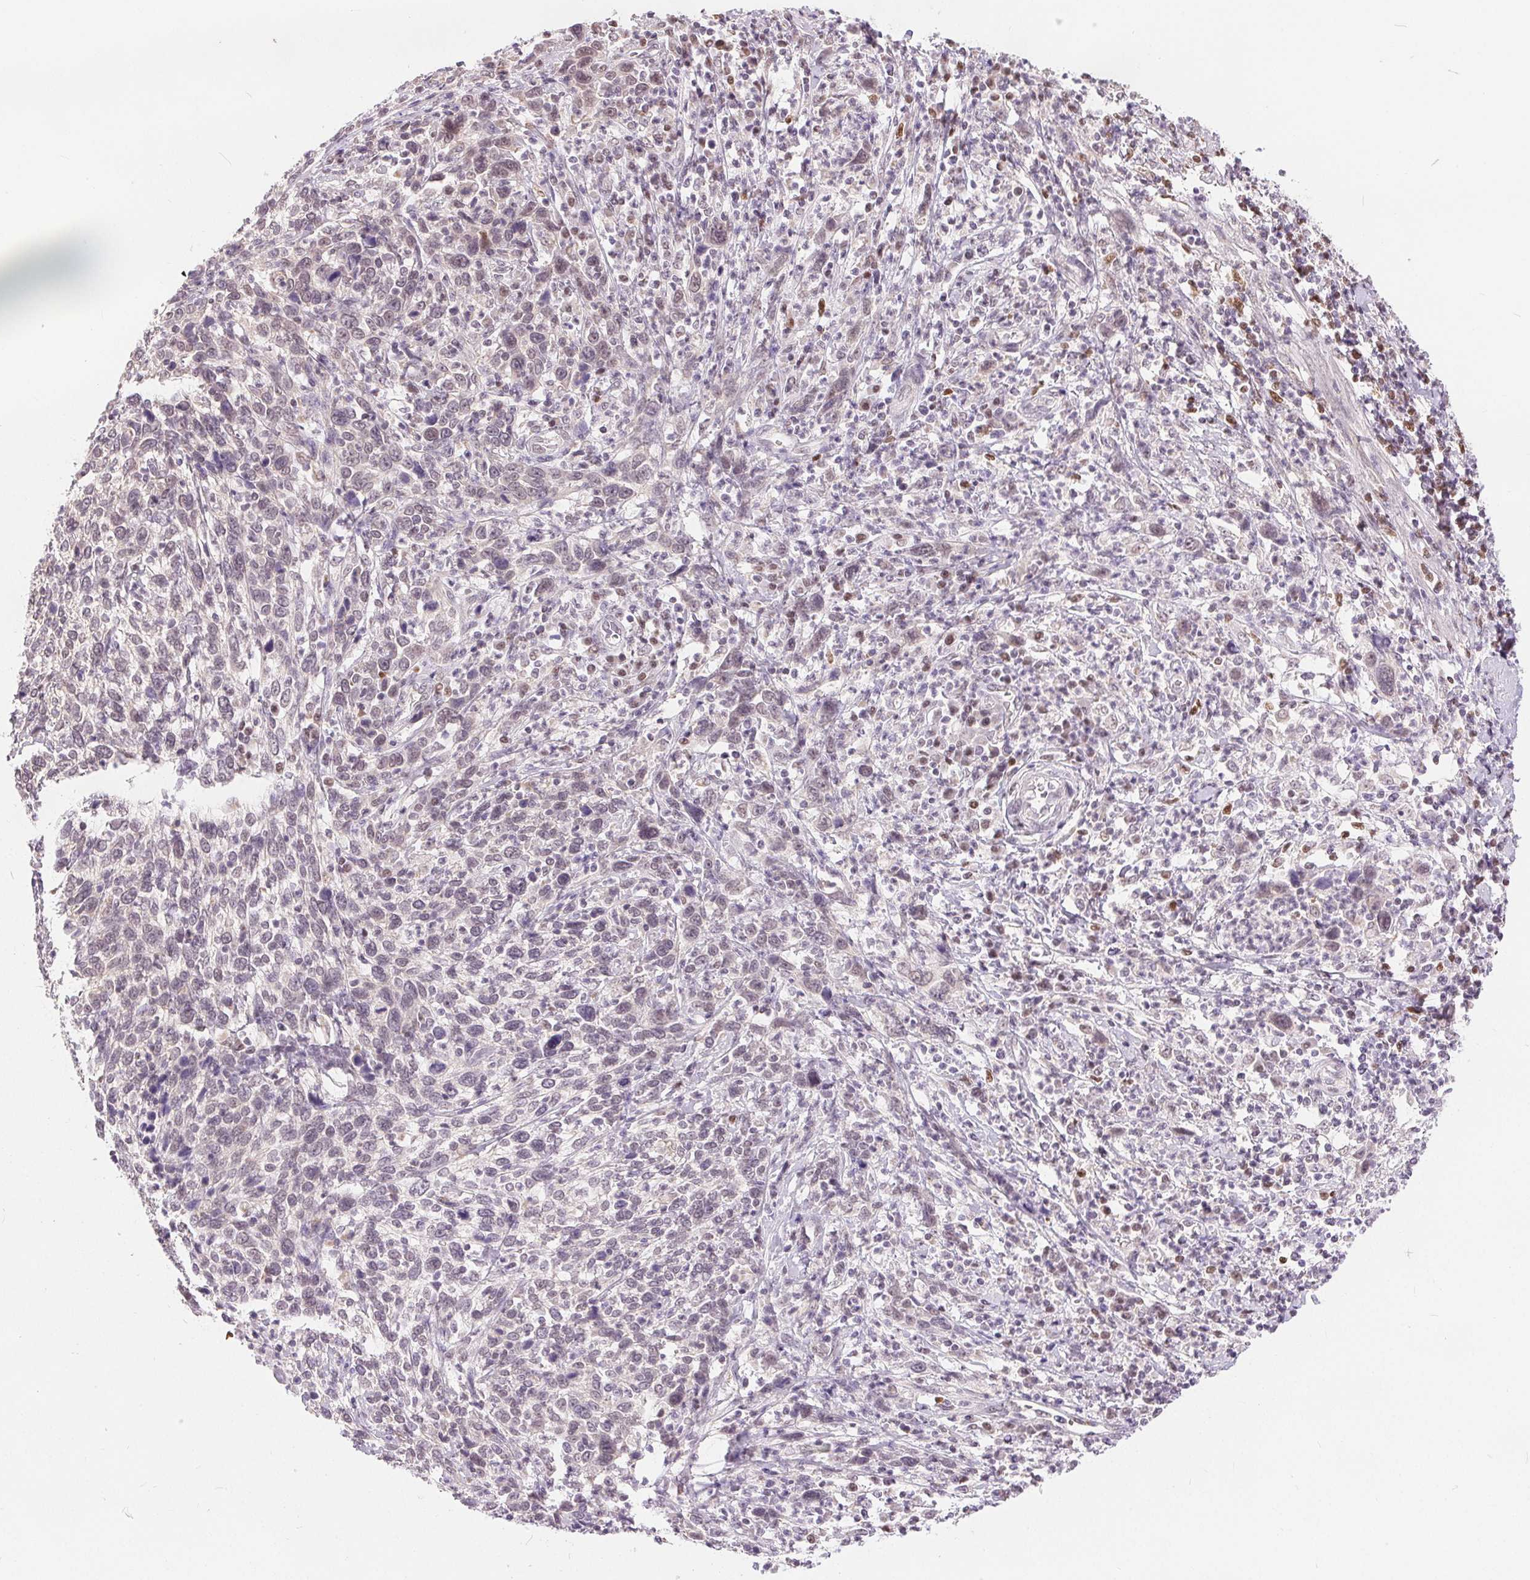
{"staining": {"intensity": "negative", "quantity": "none", "location": "none"}, "tissue": "cervical cancer", "cell_type": "Tumor cells", "image_type": "cancer", "snomed": [{"axis": "morphology", "description": "Squamous cell carcinoma, NOS"}, {"axis": "topography", "description": "Cervix"}], "caption": "This is an immunohistochemistry image of human cervical squamous cell carcinoma. There is no positivity in tumor cells.", "gene": "POU2F2", "patient": {"sex": "female", "age": 46}}